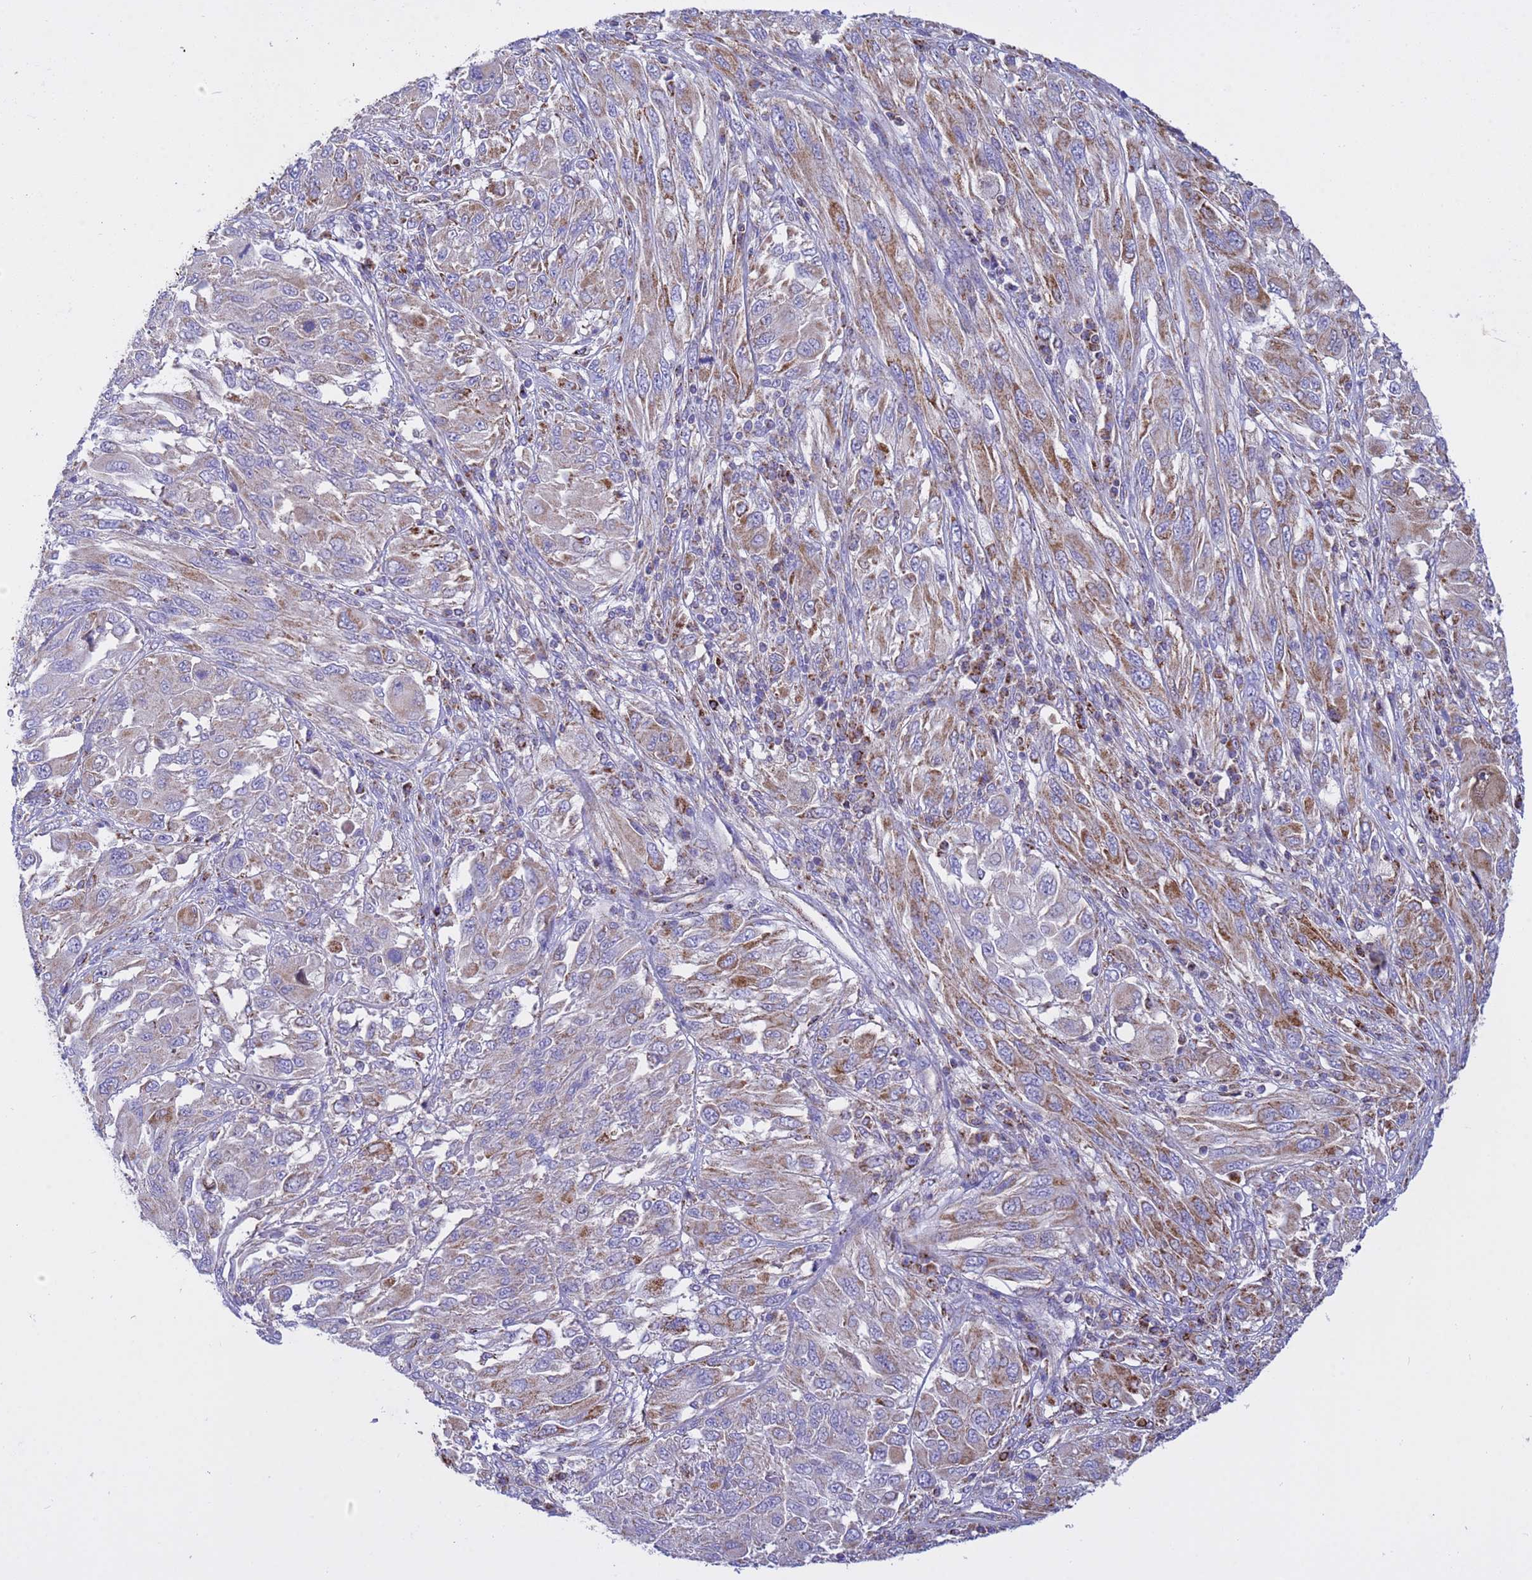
{"staining": {"intensity": "moderate", "quantity": "25%-75%", "location": "cytoplasmic/membranous"}, "tissue": "melanoma", "cell_type": "Tumor cells", "image_type": "cancer", "snomed": [{"axis": "morphology", "description": "Malignant melanoma, NOS"}, {"axis": "topography", "description": "Skin"}], "caption": "IHC (DAB) staining of malignant melanoma exhibits moderate cytoplasmic/membranous protein staining in approximately 25%-75% of tumor cells.", "gene": "TUBGCP3", "patient": {"sex": "female", "age": 91}}